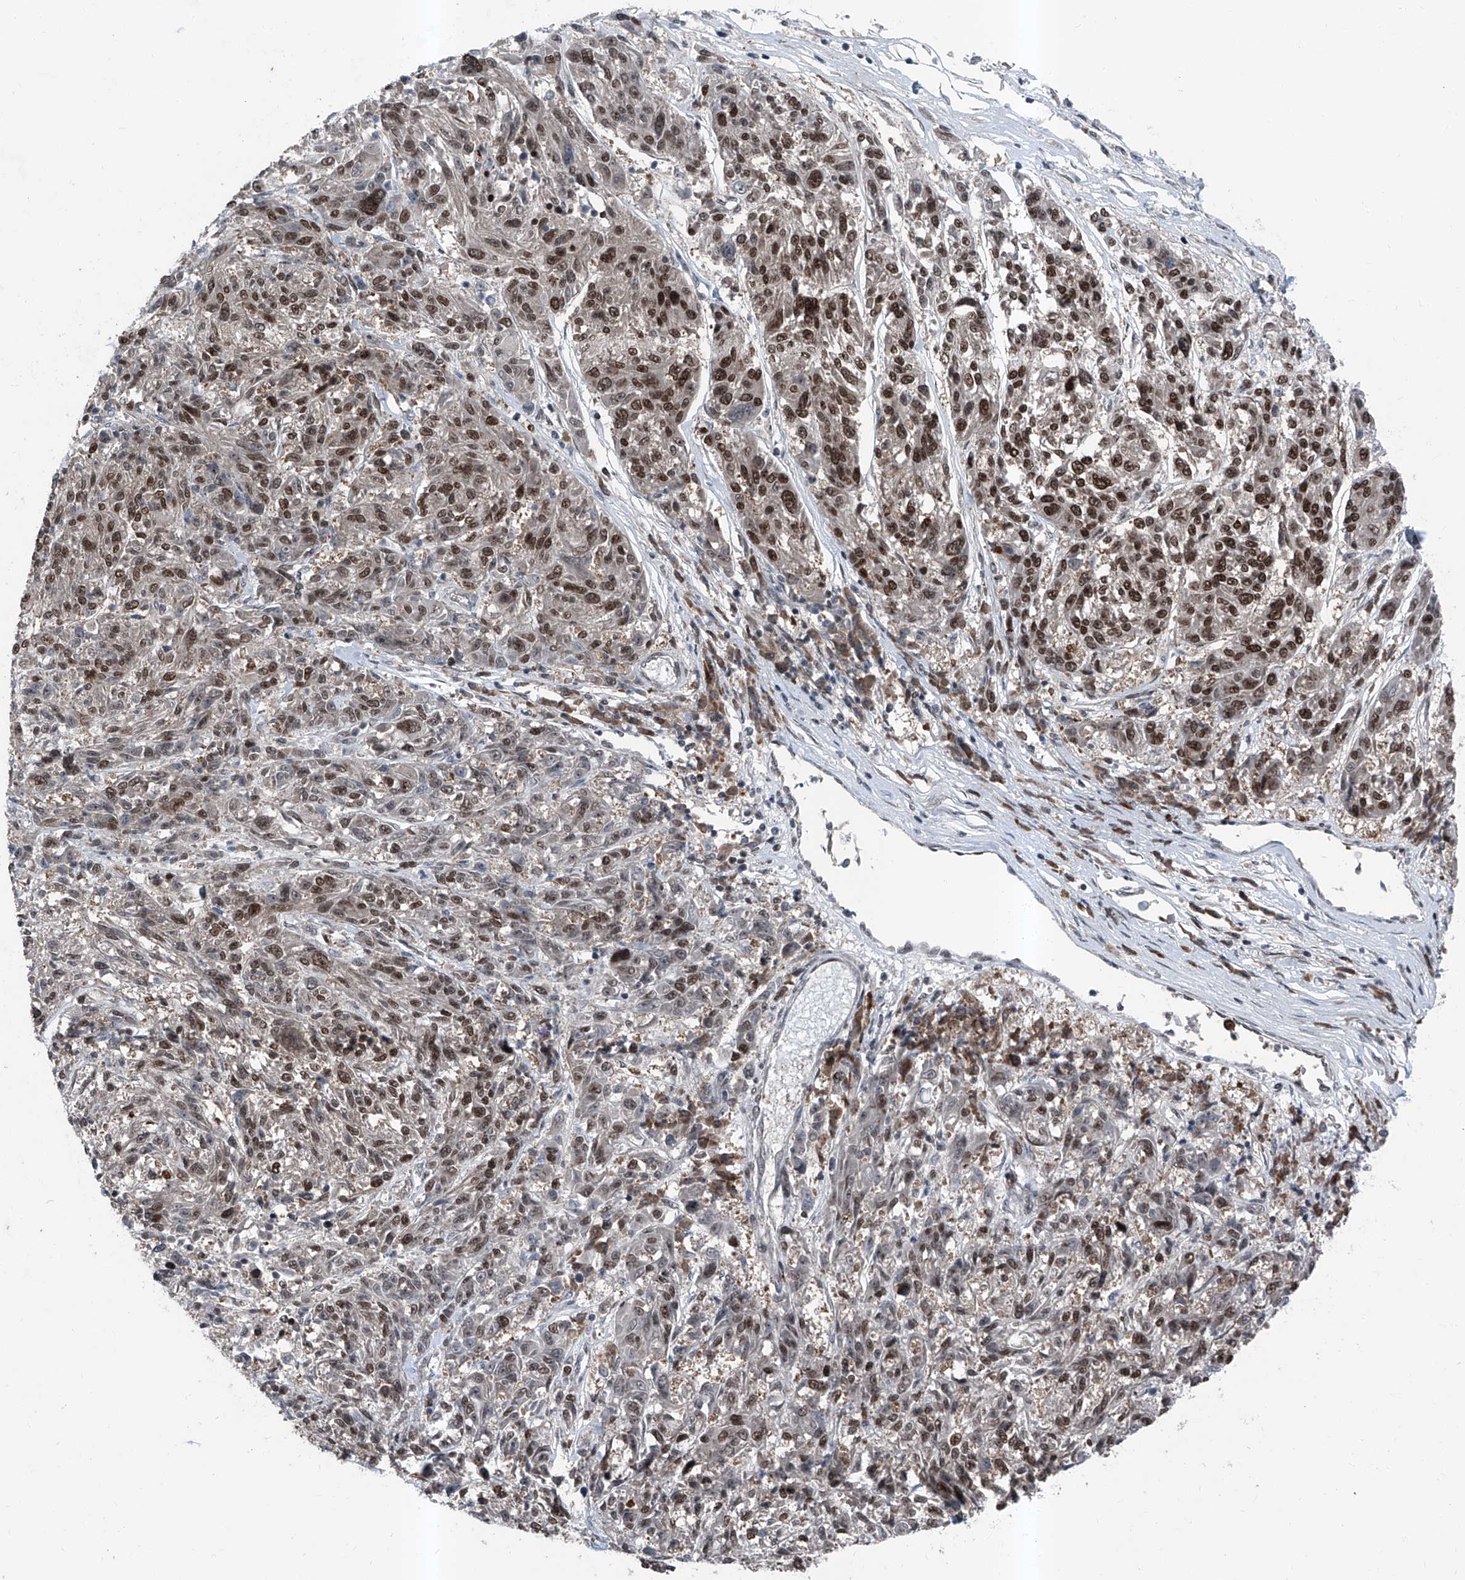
{"staining": {"intensity": "moderate", "quantity": ">75%", "location": "nuclear"}, "tissue": "melanoma", "cell_type": "Tumor cells", "image_type": "cancer", "snomed": [{"axis": "morphology", "description": "Malignant melanoma, NOS"}, {"axis": "topography", "description": "Skin"}], "caption": "A medium amount of moderate nuclear expression is appreciated in about >75% of tumor cells in melanoma tissue. The protein is shown in brown color, while the nuclei are stained blue.", "gene": "BMI1", "patient": {"sex": "male", "age": 53}}